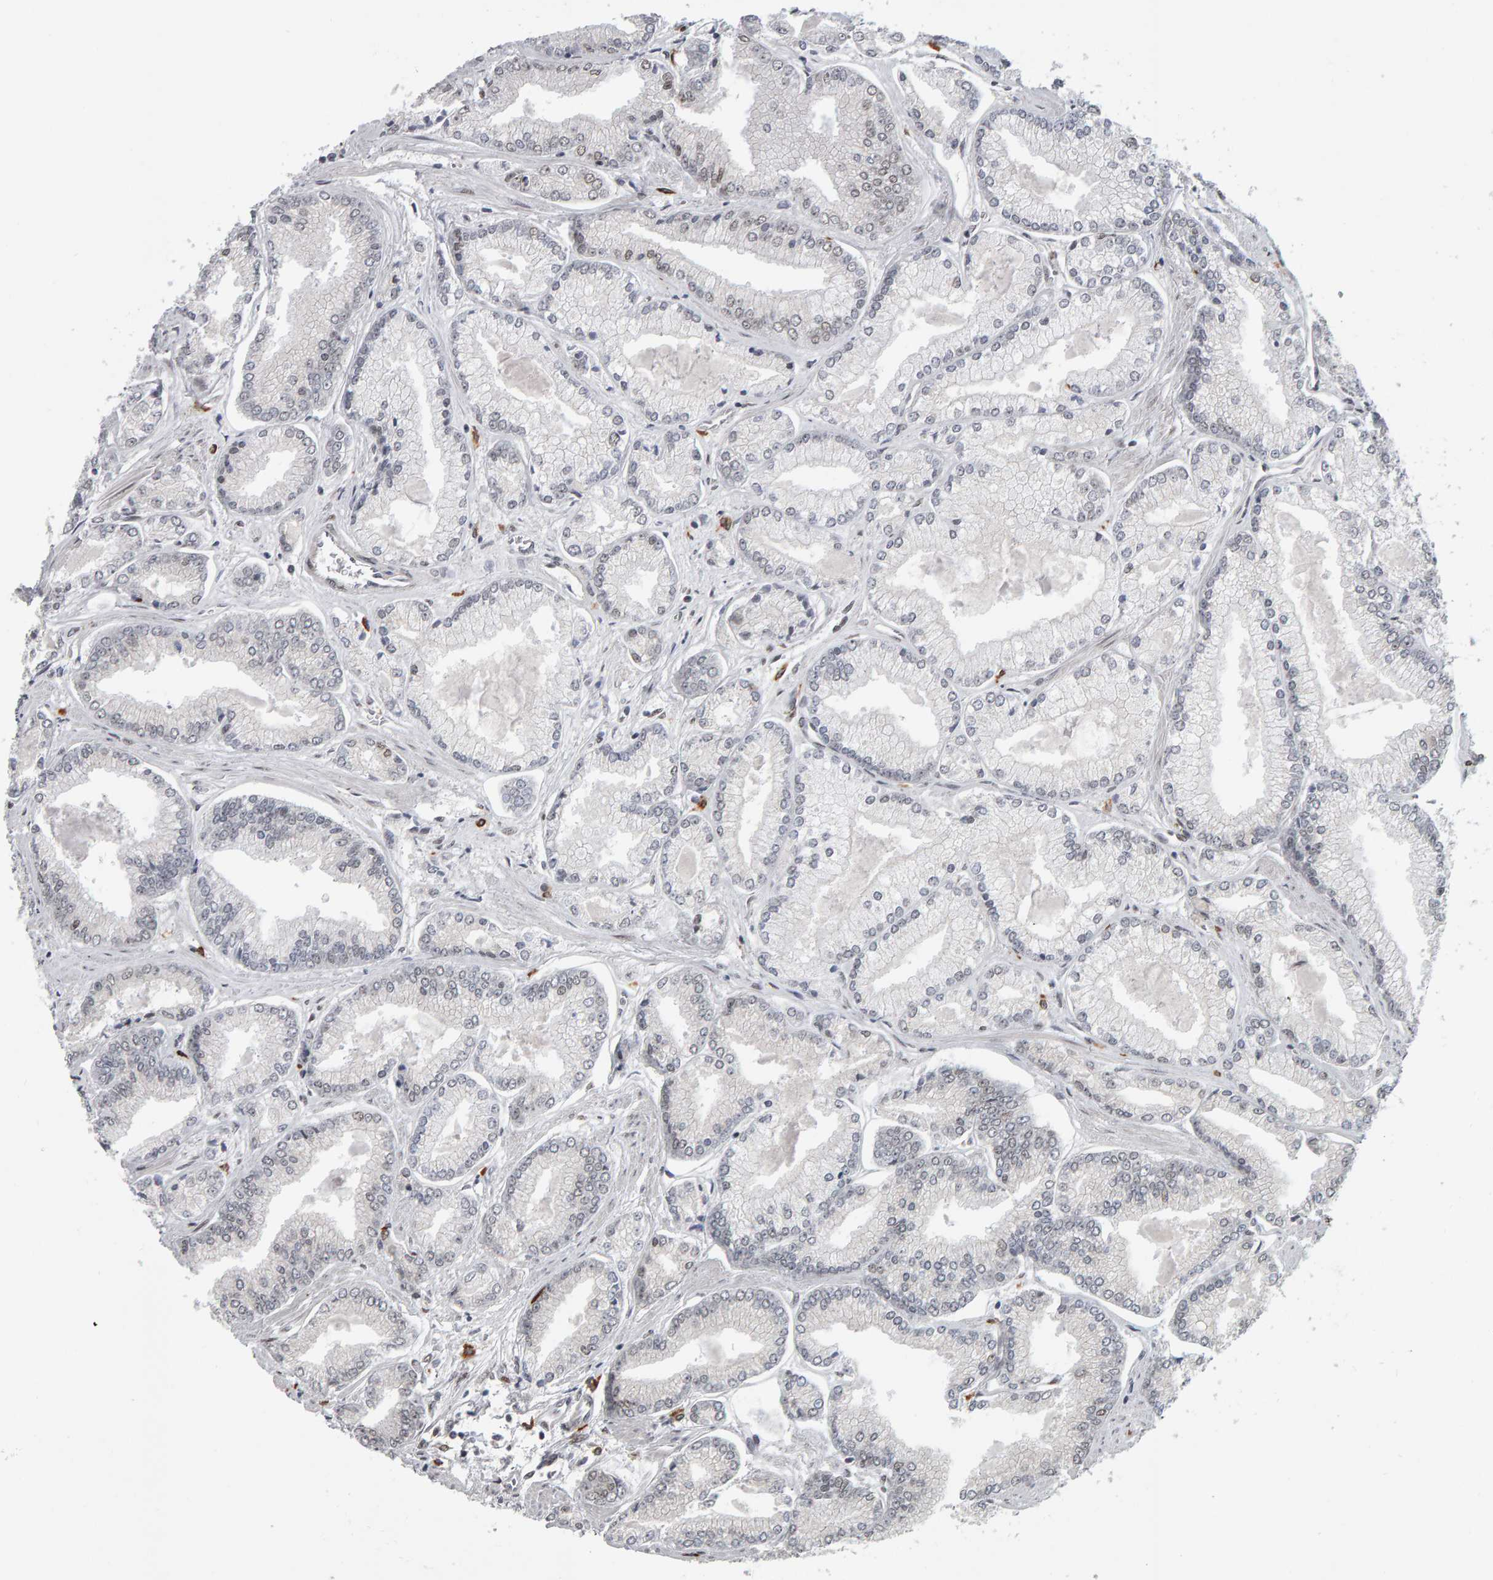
{"staining": {"intensity": "weak", "quantity": "<25%", "location": "nuclear"}, "tissue": "prostate cancer", "cell_type": "Tumor cells", "image_type": "cancer", "snomed": [{"axis": "morphology", "description": "Adenocarcinoma, Low grade"}, {"axis": "topography", "description": "Prostate"}], "caption": "DAB (3,3'-diaminobenzidine) immunohistochemical staining of human prostate cancer (low-grade adenocarcinoma) demonstrates no significant expression in tumor cells.", "gene": "ATF7IP", "patient": {"sex": "male", "age": 52}}